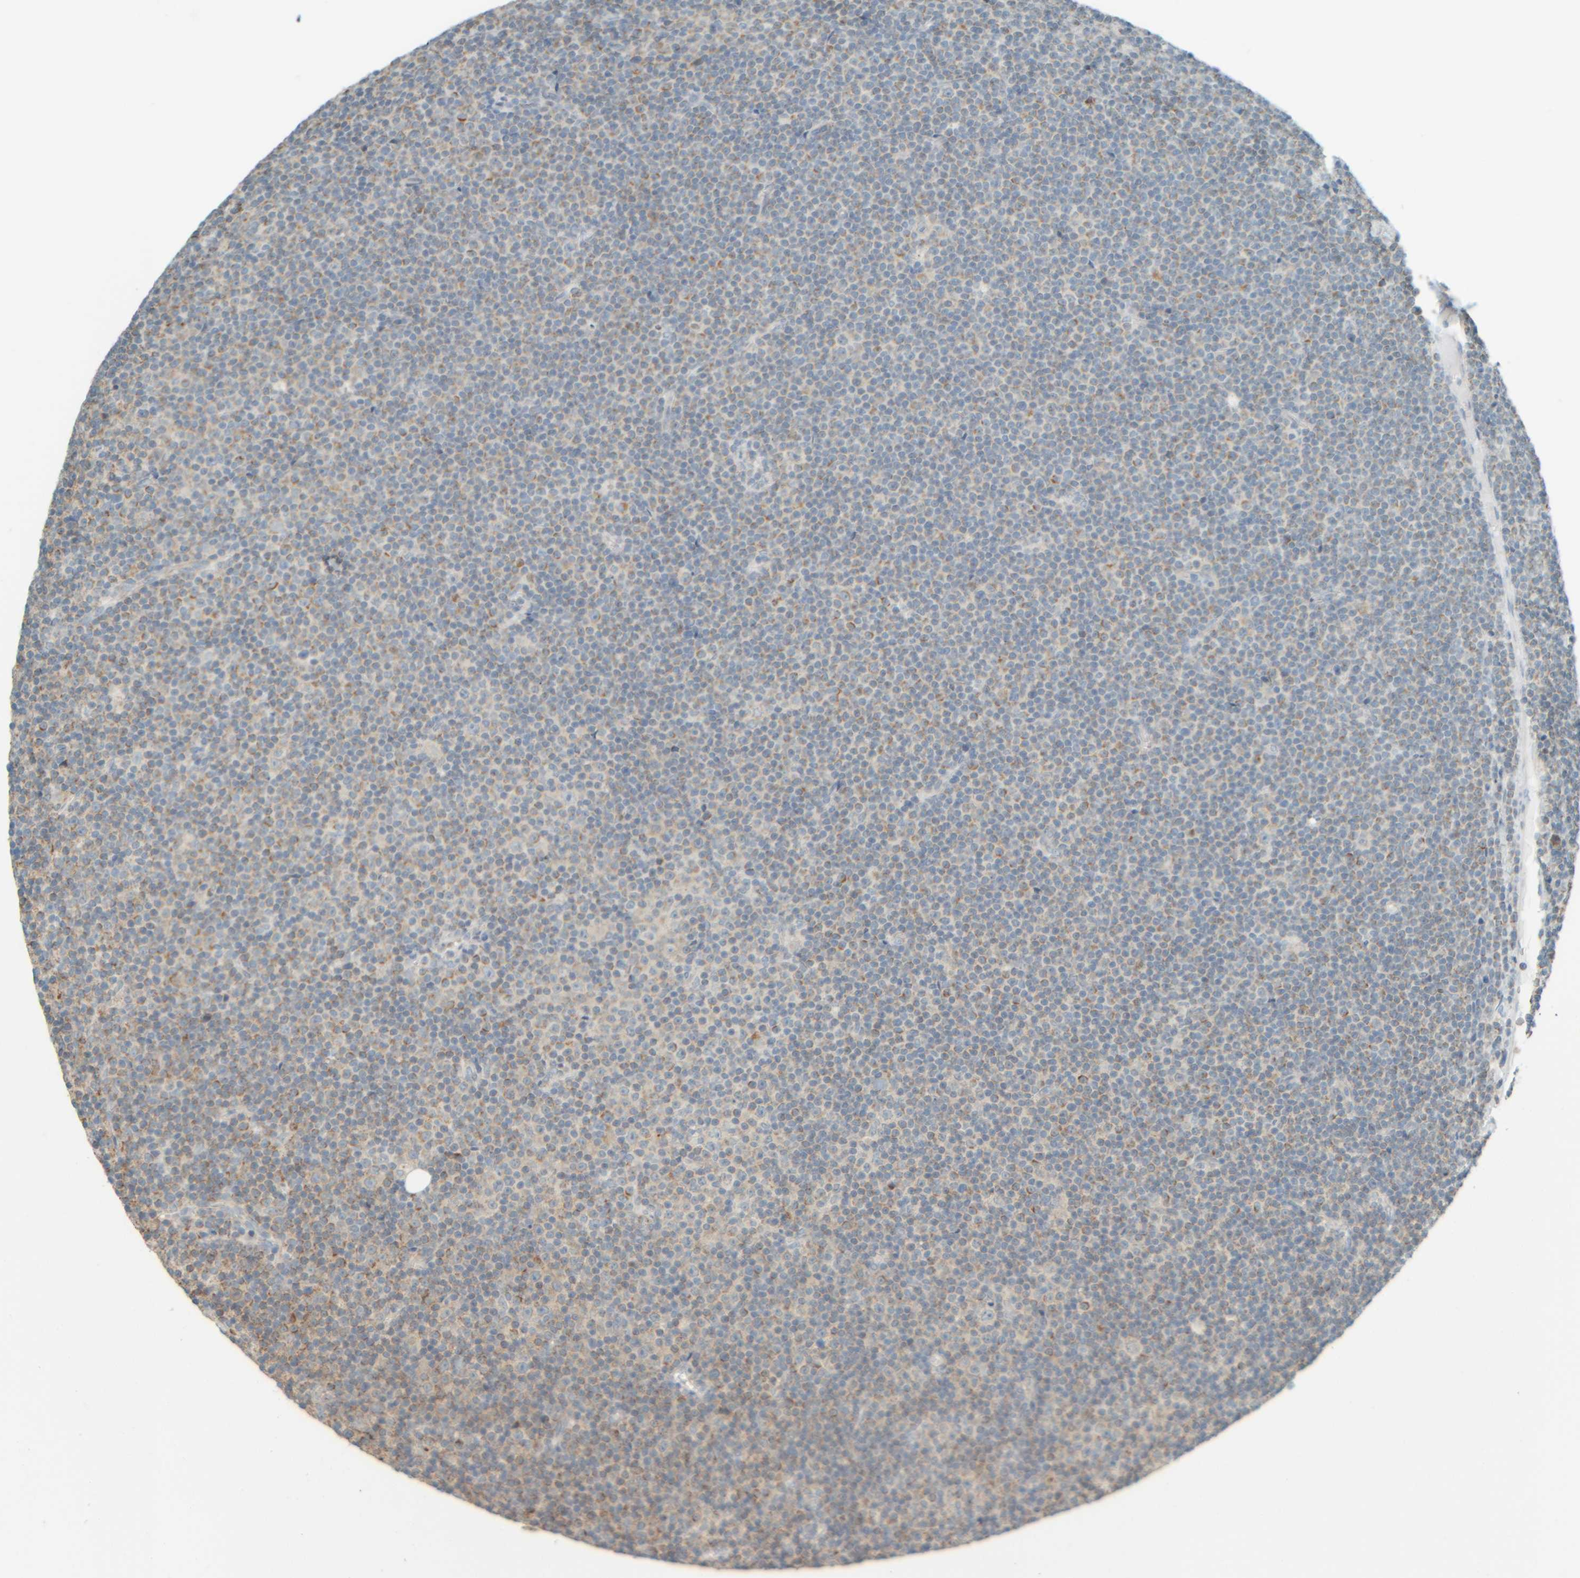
{"staining": {"intensity": "weak", "quantity": "25%-75%", "location": "cytoplasmic/membranous"}, "tissue": "lymphoma", "cell_type": "Tumor cells", "image_type": "cancer", "snomed": [{"axis": "morphology", "description": "Malignant lymphoma, non-Hodgkin's type, Low grade"}, {"axis": "topography", "description": "Lymph node"}], "caption": "About 25%-75% of tumor cells in malignant lymphoma, non-Hodgkin's type (low-grade) show weak cytoplasmic/membranous protein staining as visualized by brown immunohistochemical staining.", "gene": "PTGES3L-AARSD1", "patient": {"sex": "female", "age": 67}}